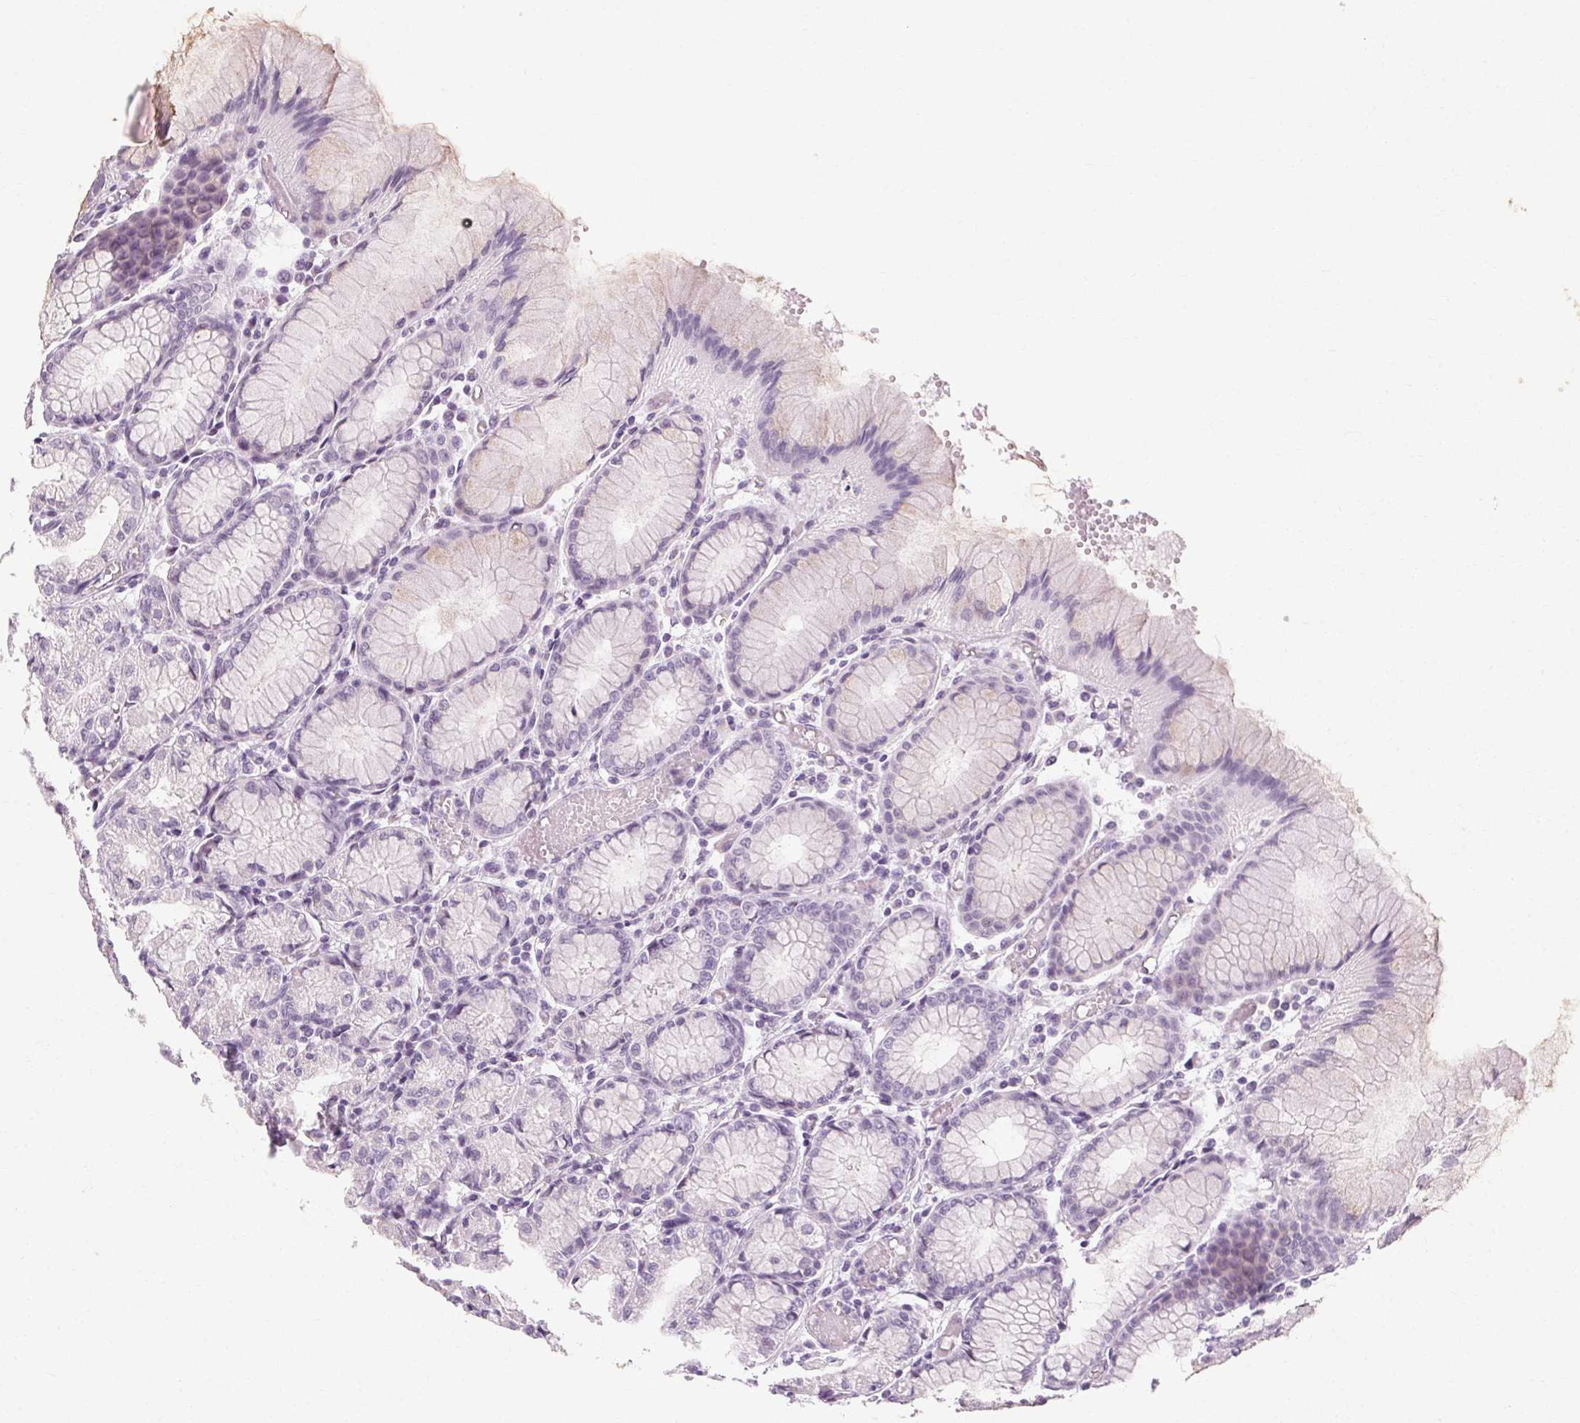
{"staining": {"intensity": "negative", "quantity": "none", "location": "none"}, "tissue": "stomach", "cell_type": "Glandular cells", "image_type": "normal", "snomed": [{"axis": "morphology", "description": "Normal tissue, NOS"}, {"axis": "topography", "description": "Stomach"}], "caption": "A micrograph of stomach stained for a protein exhibits no brown staining in glandular cells. Nuclei are stained in blue.", "gene": "POMC", "patient": {"sex": "female", "age": 57}}